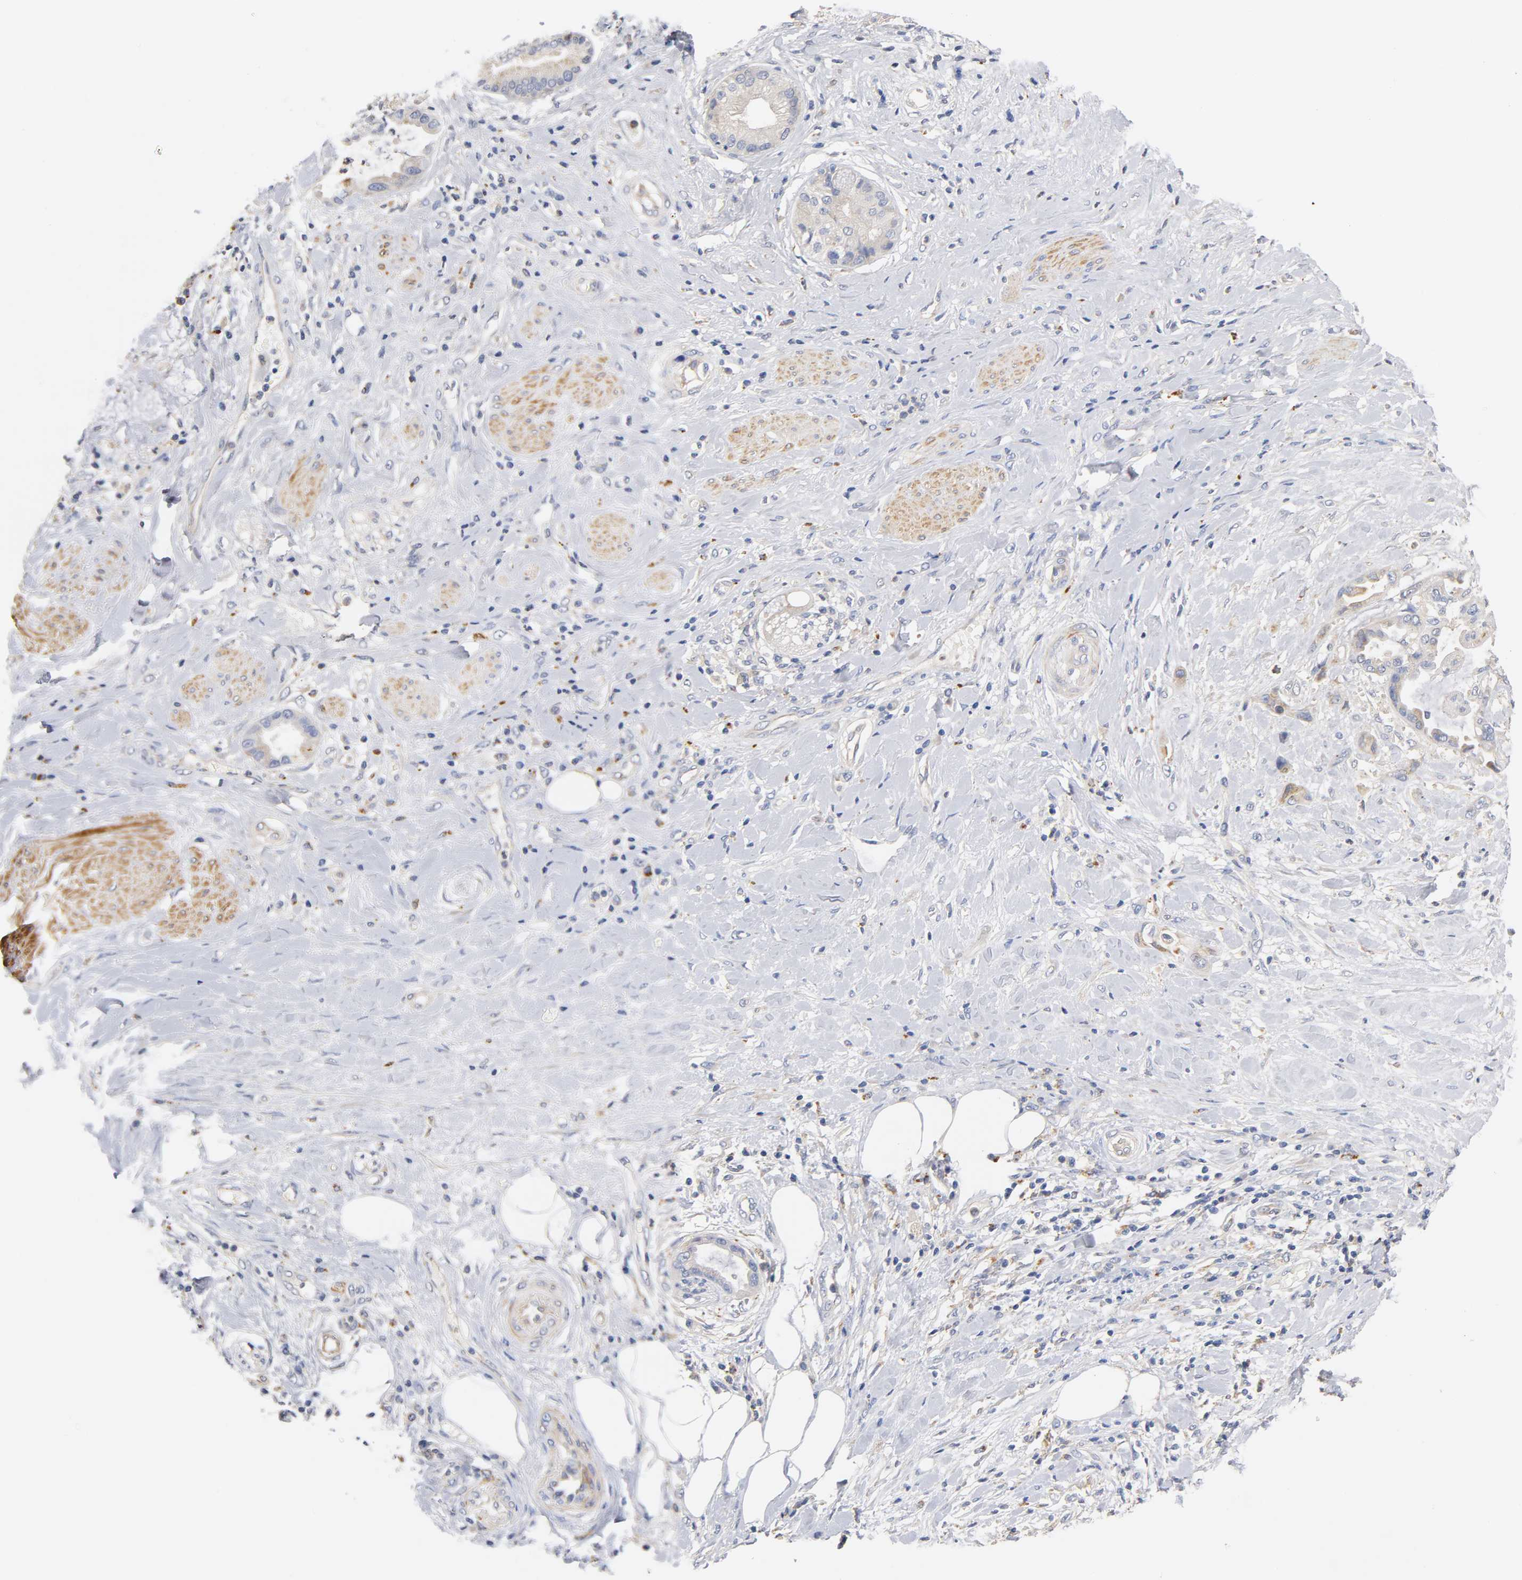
{"staining": {"intensity": "moderate", "quantity": "25%-75%", "location": "cytoplasmic/membranous"}, "tissue": "pancreatic cancer", "cell_type": "Tumor cells", "image_type": "cancer", "snomed": [{"axis": "morphology", "description": "Adenocarcinoma, NOS"}, {"axis": "morphology", "description": "Adenocarcinoma, metastatic, NOS"}, {"axis": "topography", "description": "Lymph node"}, {"axis": "topography", "description": "Pancreas"}, {"axis": "topography", "description": "Duodenum"}], "caption": "Immunohistochemistry of human pancreatic cancer demonstrates medium levels of moderate cytoplasmic/membranous staining in approximately 25%-75% of tumor cells. The protein of interest is stained brown, and the nuclei are stained in blue (DAB (3,3'-diaminobenzidine) IHC with brightfield microscopy, high magnification).", "gene": "SEMA5A", "patient": {"sex": "female", "age": 64}}